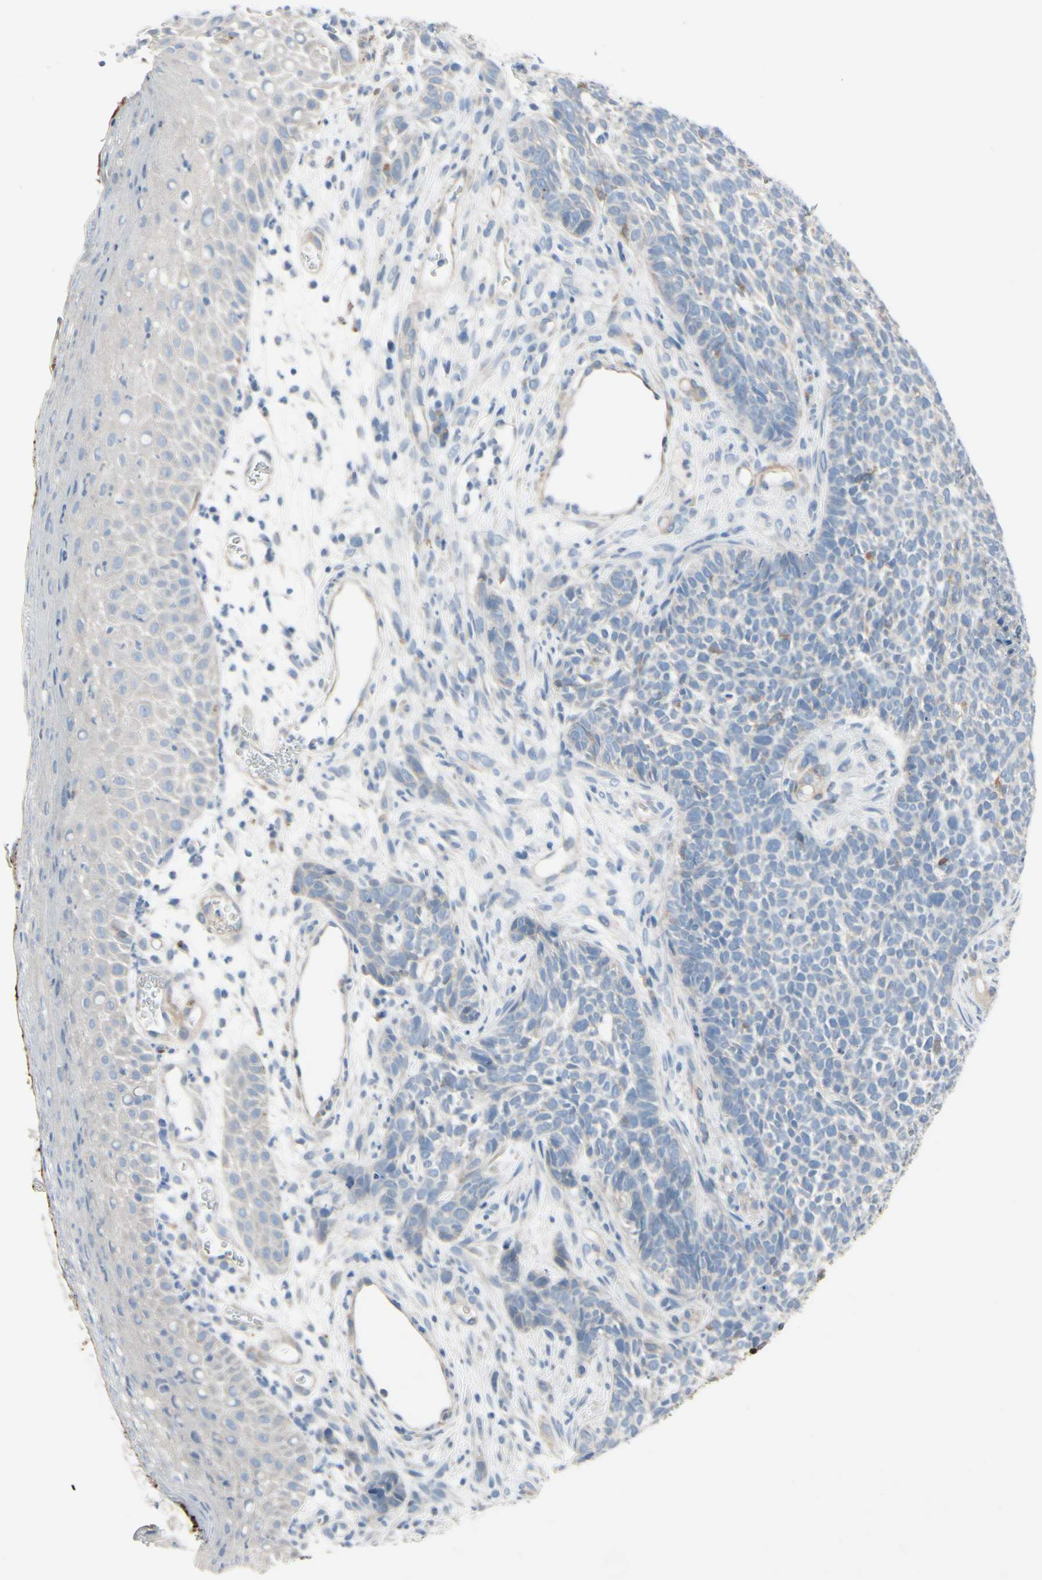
{"staining": {"intensity": "negative", "quantity": "none", "location": "none"}, "tissue": "skin cancer", "cell_type": "Tumor cells", "image_type": "cancer", "snomed": [{"axis": "morphology", "description": "Basal cell carcinoma"}, {"axis": "topography", "description": "Skin"}], "caption": "Immunohistochemistry histopathology image of human skin basal cell carcinoma stained for a protein (brown), which reveals no positivity in tumor cells.", "gene": "MAP2", "patient": {"sex": "female", "age": 84}}